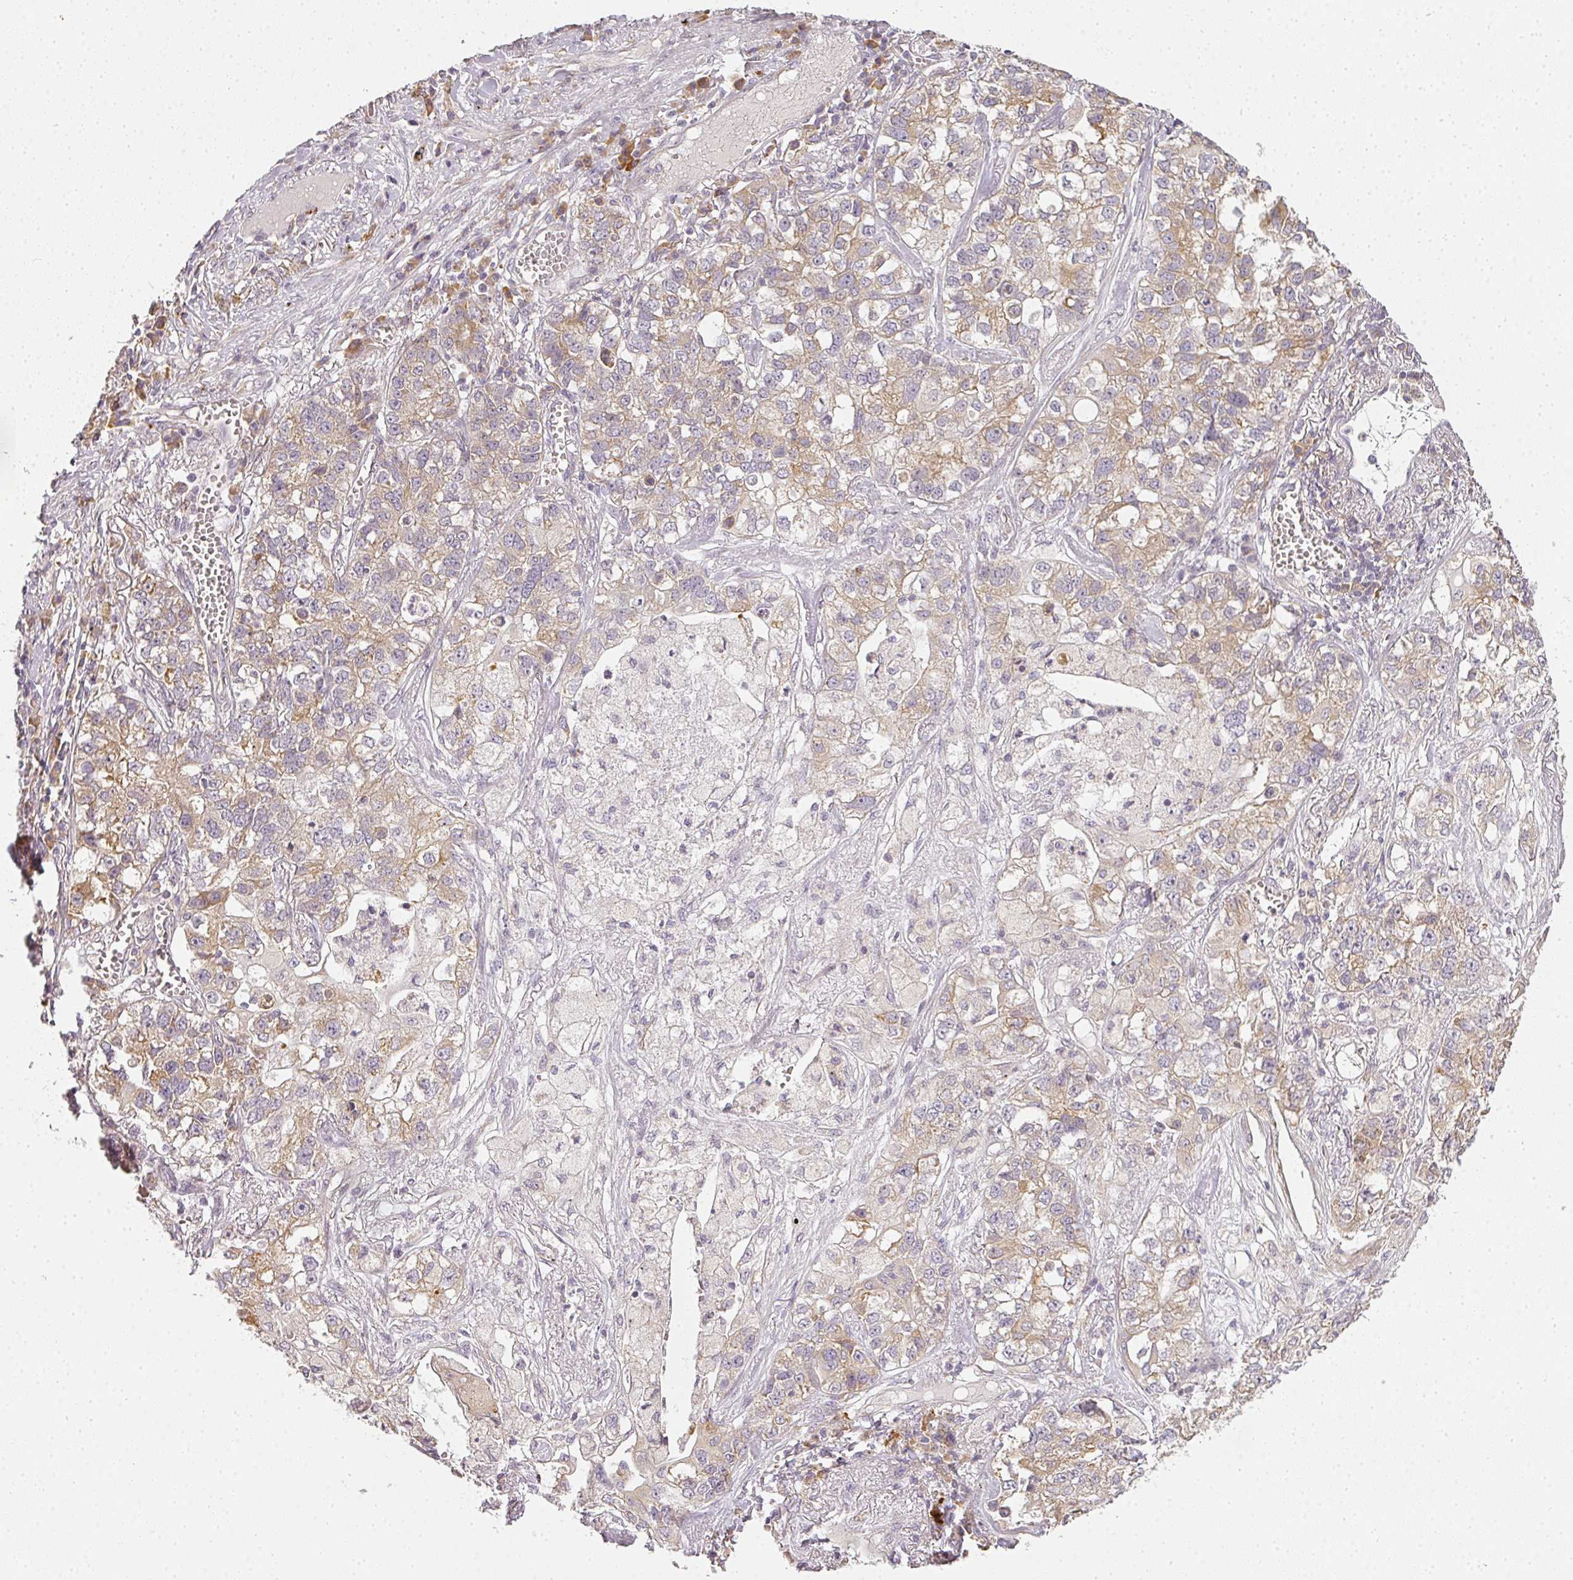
{"staining": {"intensity": "weak", "quantity": "25%-75%", "location": "cytoplasmic/membranous"}, "tissue": "lung cancer", "cell_type": "Tumor cells", "image_type": "cancer", "snomed": [{"axis": "morphology", "description": "Adenocarcinoma, NOS"}, {"axis": "topography", "description": "Lung"}], "caption": "Lung cancer was stained to show a protein in brown. There is low levels of weak cytoplasmic/membranous expression in approximately 25%-75% of tumor cells.", "gene": "MED19", "patient": {"sex": "male", "age": 49}}